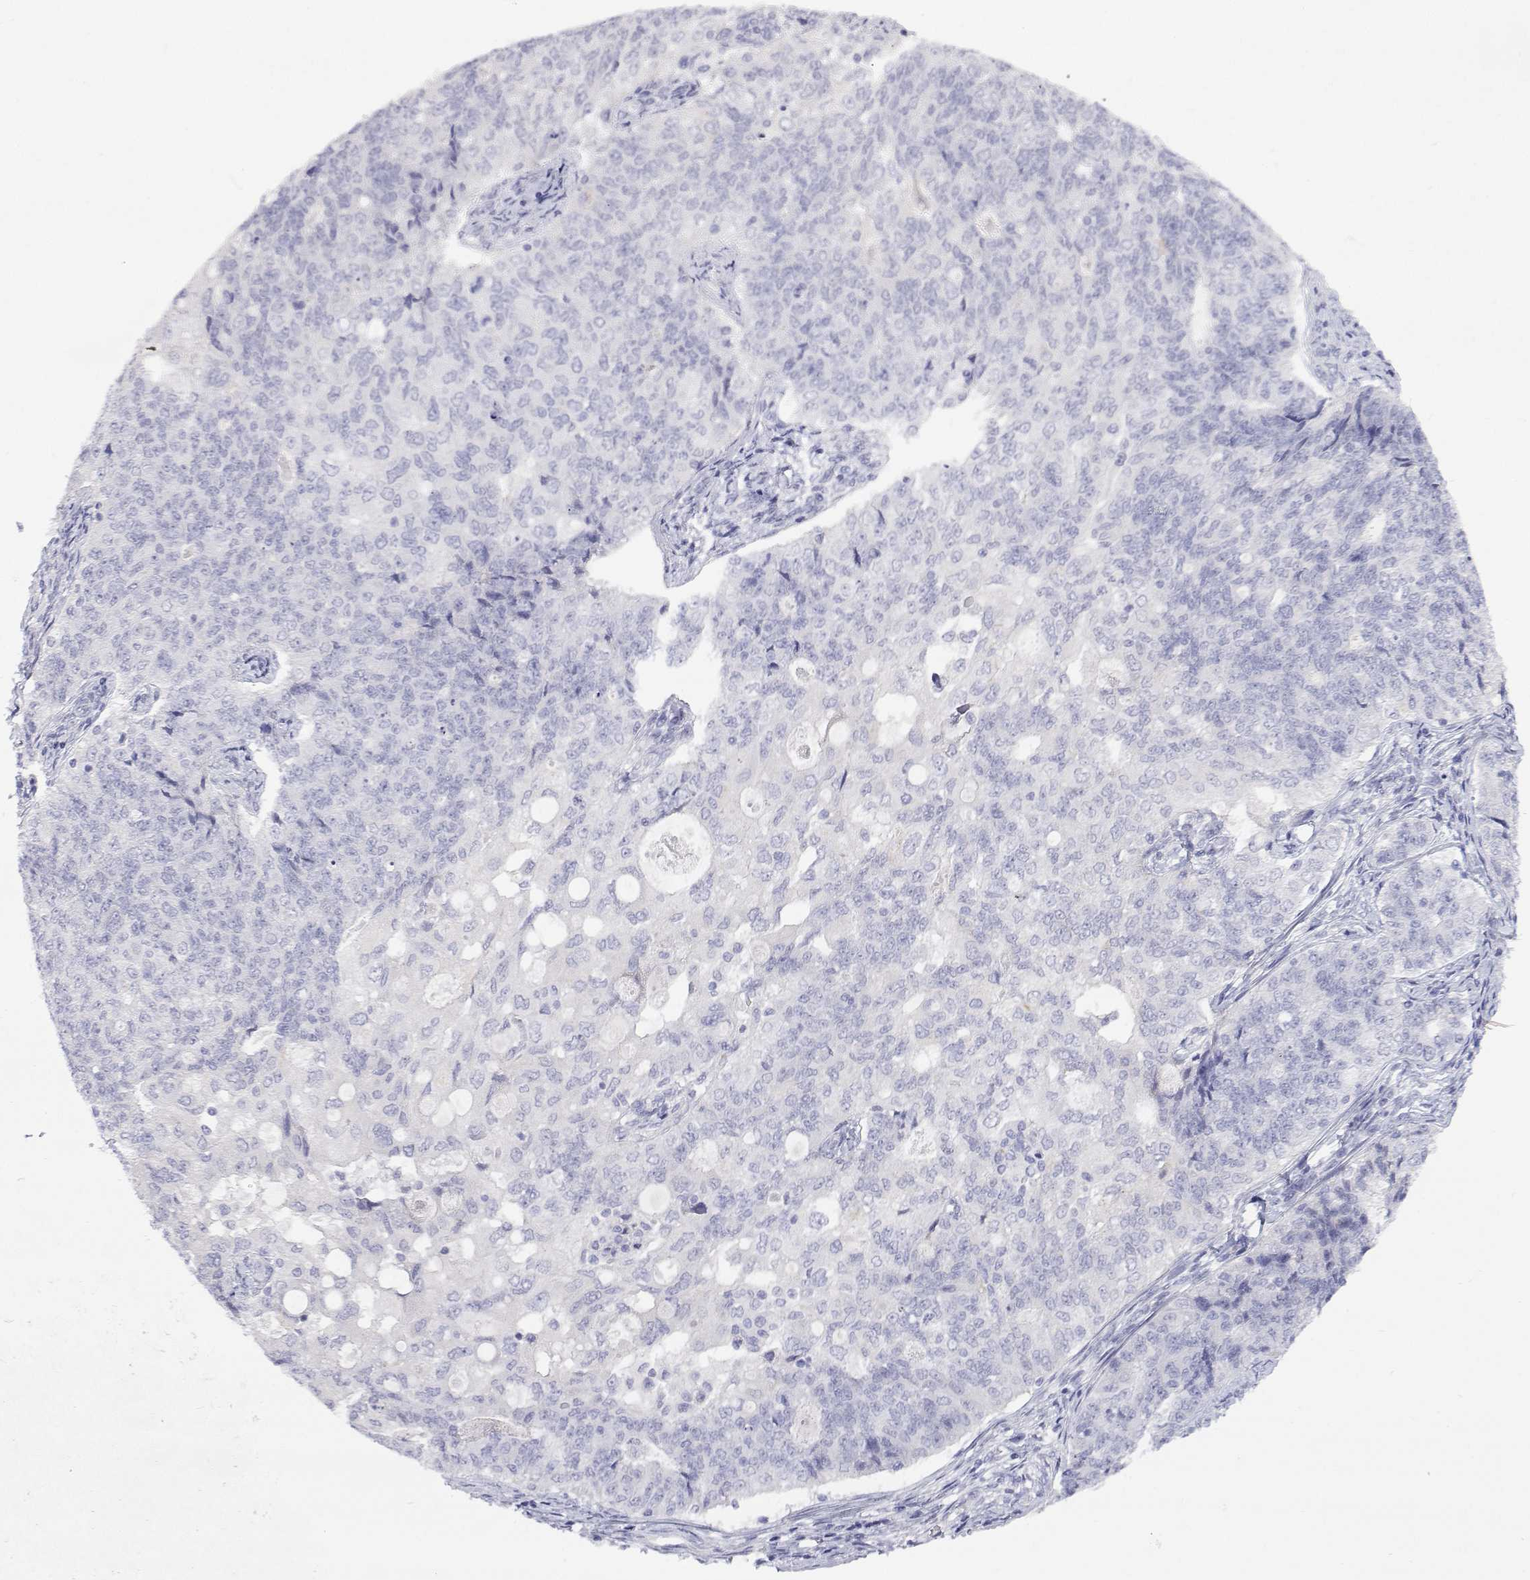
{"staining": {"intensity": "negative", "quantity": "none", "location": "none"}, "tissue": "endometrial cancer", "cell_type": "Tumor cells", "image_type": "cancer", "snomed": [{"axis": "morphology", "description": "Adenocarcinoma, NOS"}, {"axis": "topography", "description": "Endometrium"}], "caption": "A micrograph of human endometrial cancer is negative for staining in tumor cells. (DAB (3,3'-diaminobenzidine) immunohistochemistry with hematoxylin counter stain).", "gene": "NCR2", "patient": {"sex": "female", "age": 43}}